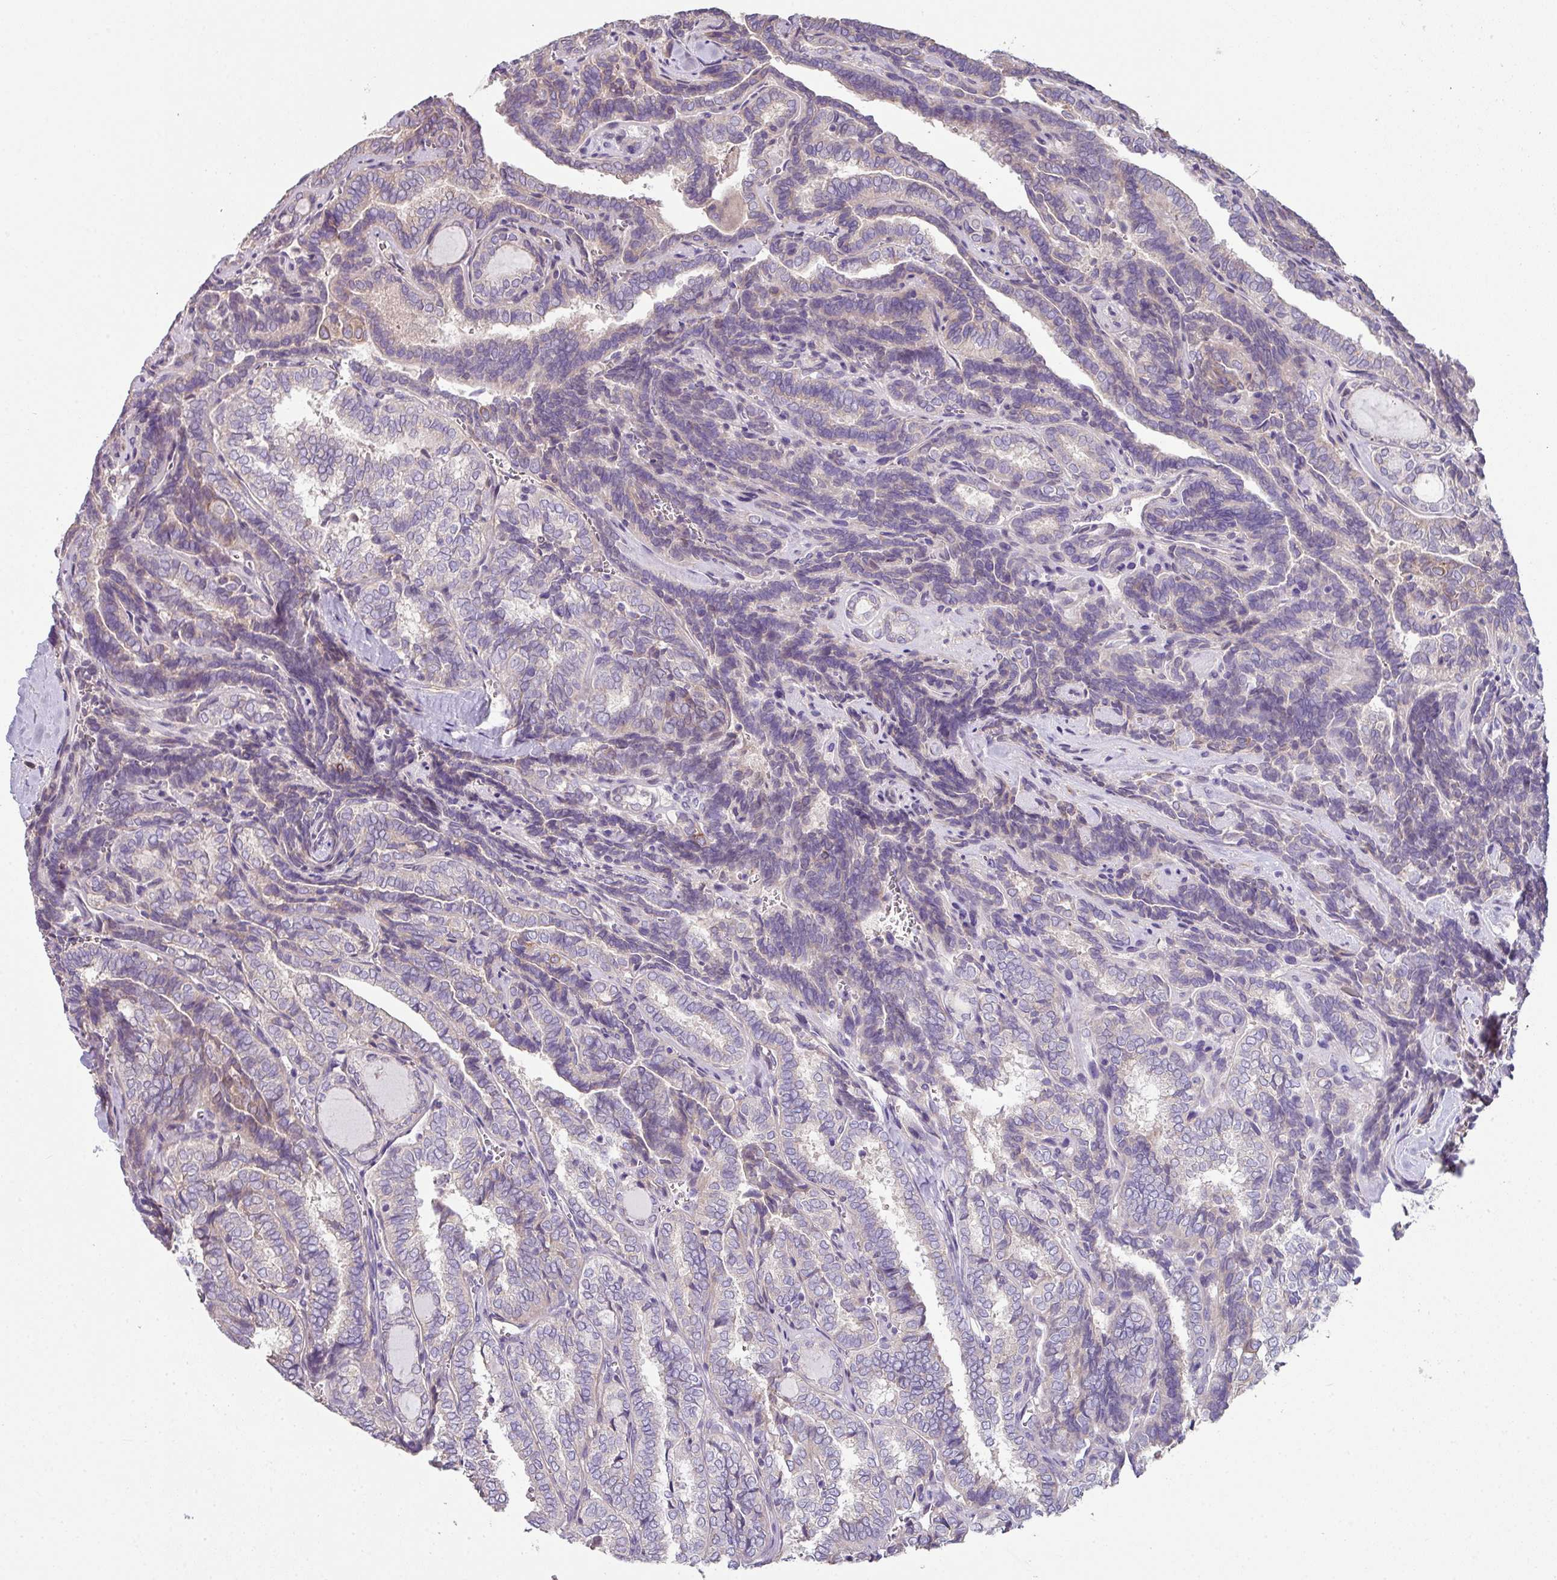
{"staining": {"intensity": "negative", "quantity": "none", "location": "none"}, "tissue": "thyroid cancer", "cell_type": "Tumor cells", "image_type": "cancer", "snomed": [{"axis": "morphology", "description": "Papillary adenocarcinoma, NOS"}, {"axis": "topography", "description": "Thyroid gland"}], "caption": "Image shows no protein staining in tumor cells of thyroid papillary adenocarcinoma tissue.", "gene": "LRRC9", "patient": {"sex": "female", "age": 30}}